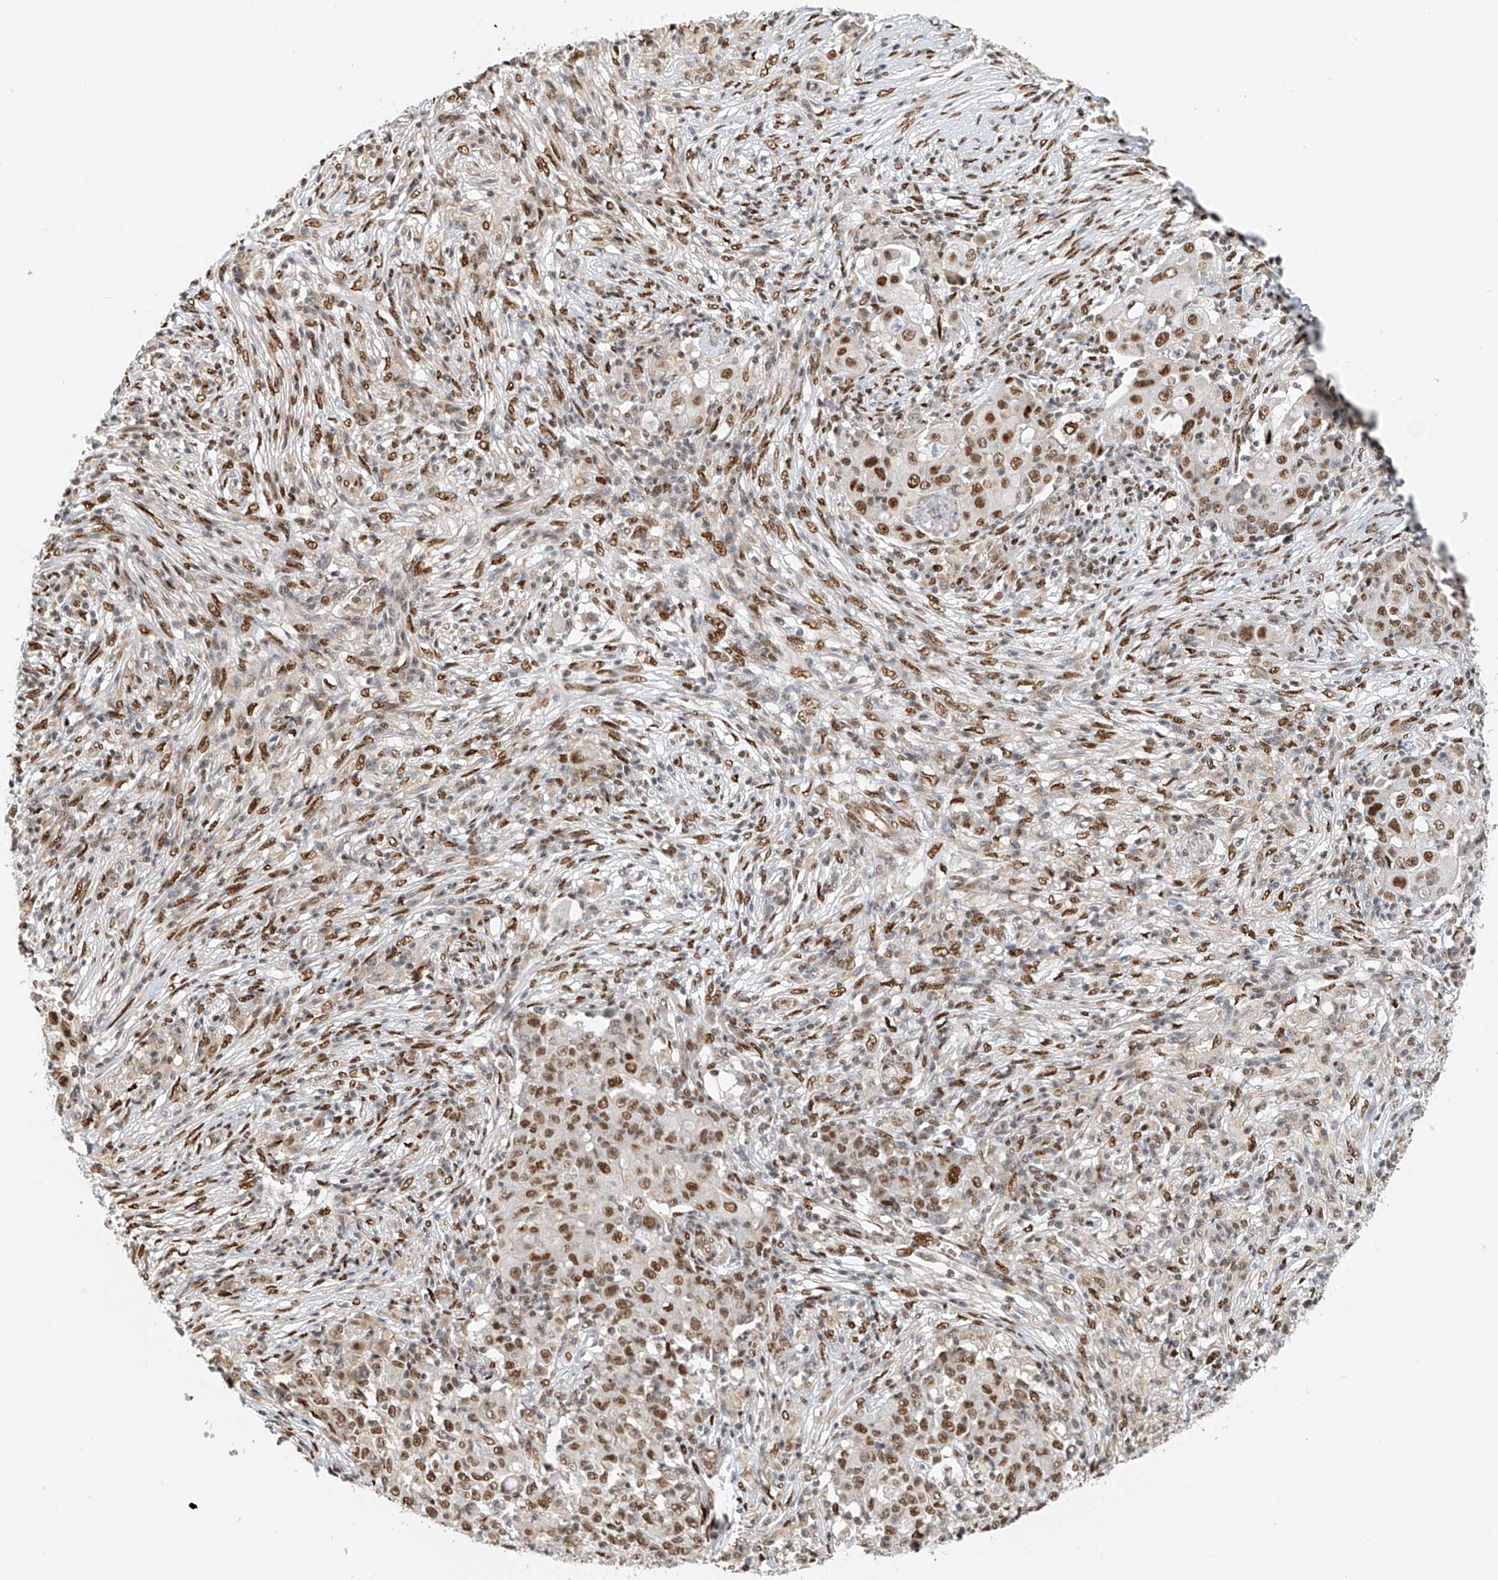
{"staining": {"intensity": "moderate", "quantity": ">75%", "location": "nuclear"}, "tissue": "ovarian cancer", "cell_type": "Tumor cells", "image_type": "cancer", "snomed": [{"axis": "morphology", "description": "Carcinoma, endometroid"}, {"axis": "topography", "description": "Ovary"}], "caption": "Human ovarian endometroid carcinoma stained with a brown dye shows moderate nuclear positive expression in about >75% of tumor cells.", "gene": "ZNF514", "patient": {"sex": "female", "age": 42}}